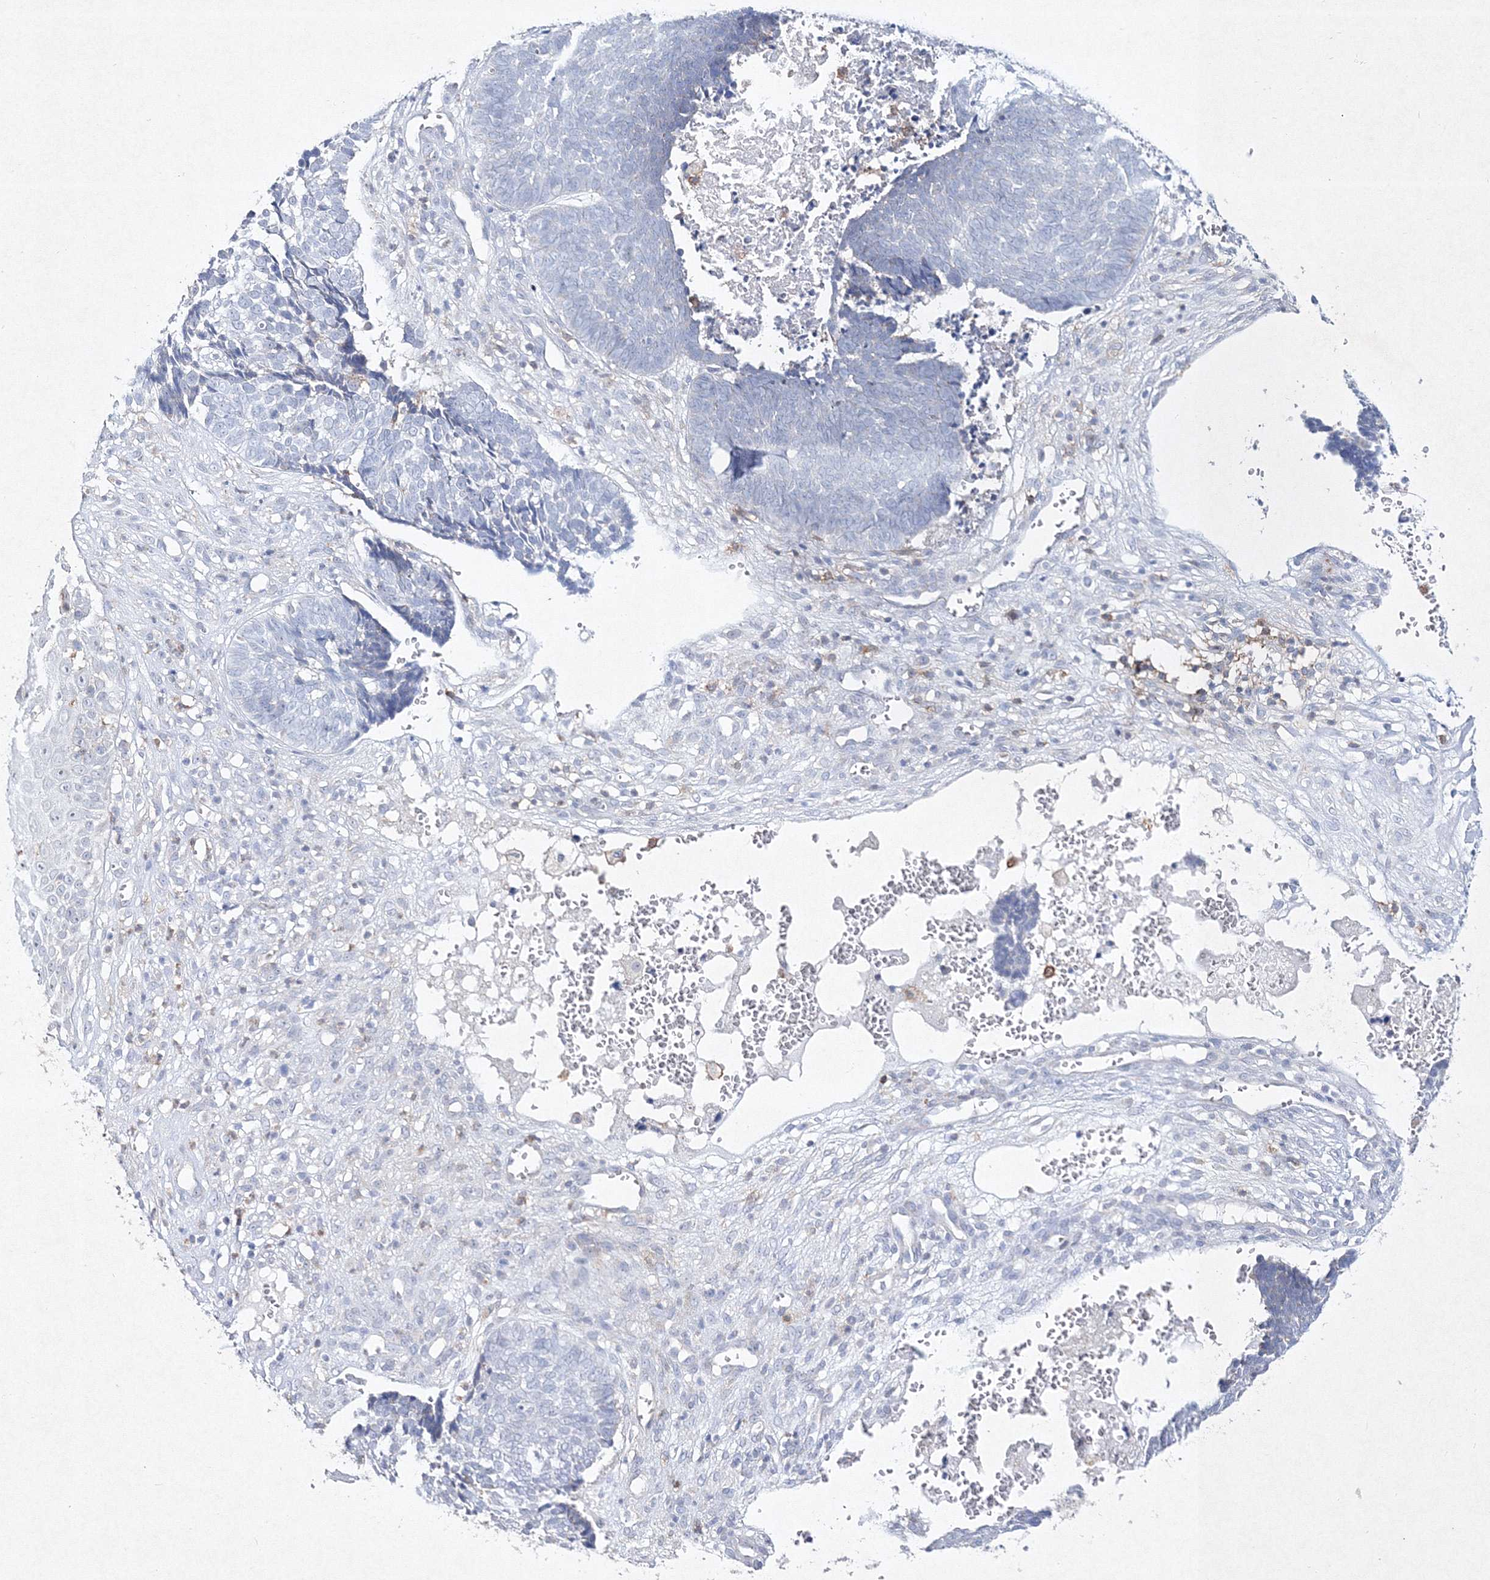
{"staining": {"intensity": "negative", "quantity": "none", "location": "none"}, "tissue": "skin cancer", "cell_type": "Tumor cells", "image_type": "cancer", "snomed": [{"axis": "morphology", "description": "Basal cell carcinoma"}, {"axis": "topography", "description": "Skin"}], "caption": "Photomicrograph shows no significant protein expression in tumor cells of basal cell carcinoma (skin).", "gene": "HCST", "patient": {"sex": "male", "age": 84}}